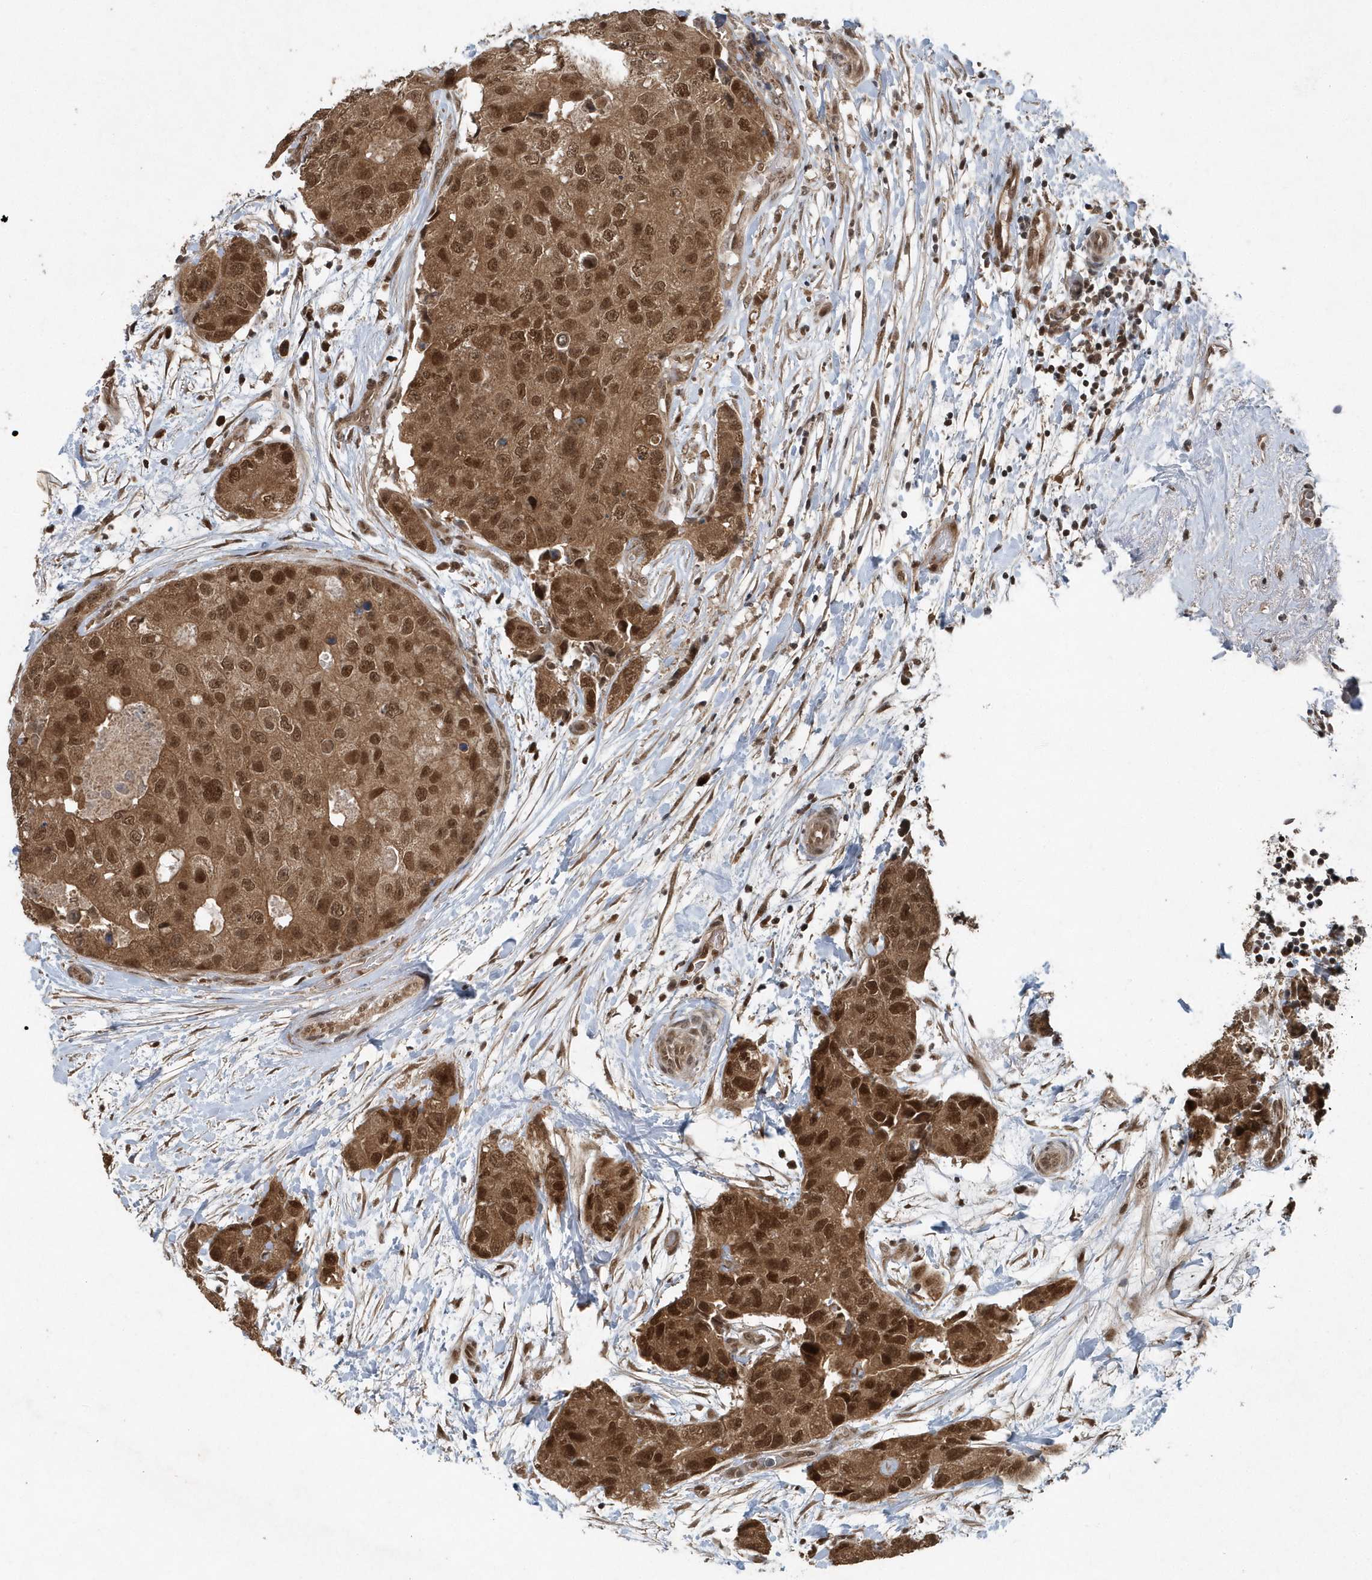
{"staining": {"intensity": "moderate", "quantity": ">75%", "location": "cytoplasmic/membranous,nuclear"}, "tissue": "breast cancer", "cell_type": "Tumor cells", "image_type": "cancer", "snomed": [{"axis": "morphology", "description": "Duct carcinoma"}, {"axis": "topography", "description": "Breast"}], "caption": "Immunohistochemistry (IHC) micrograph of neoplastic tissue: human breast cancer stained using immunohistochemistry demonstrates medium levels of moderate protein expression localized specifically in the cytoplasmic/membranous and nuclear of tumor cells, appearing as a cytoplasmic/membranous and nuclear brown color.", "gene": "QTRT2", "patient": {"sex": "female", "age": 62}}